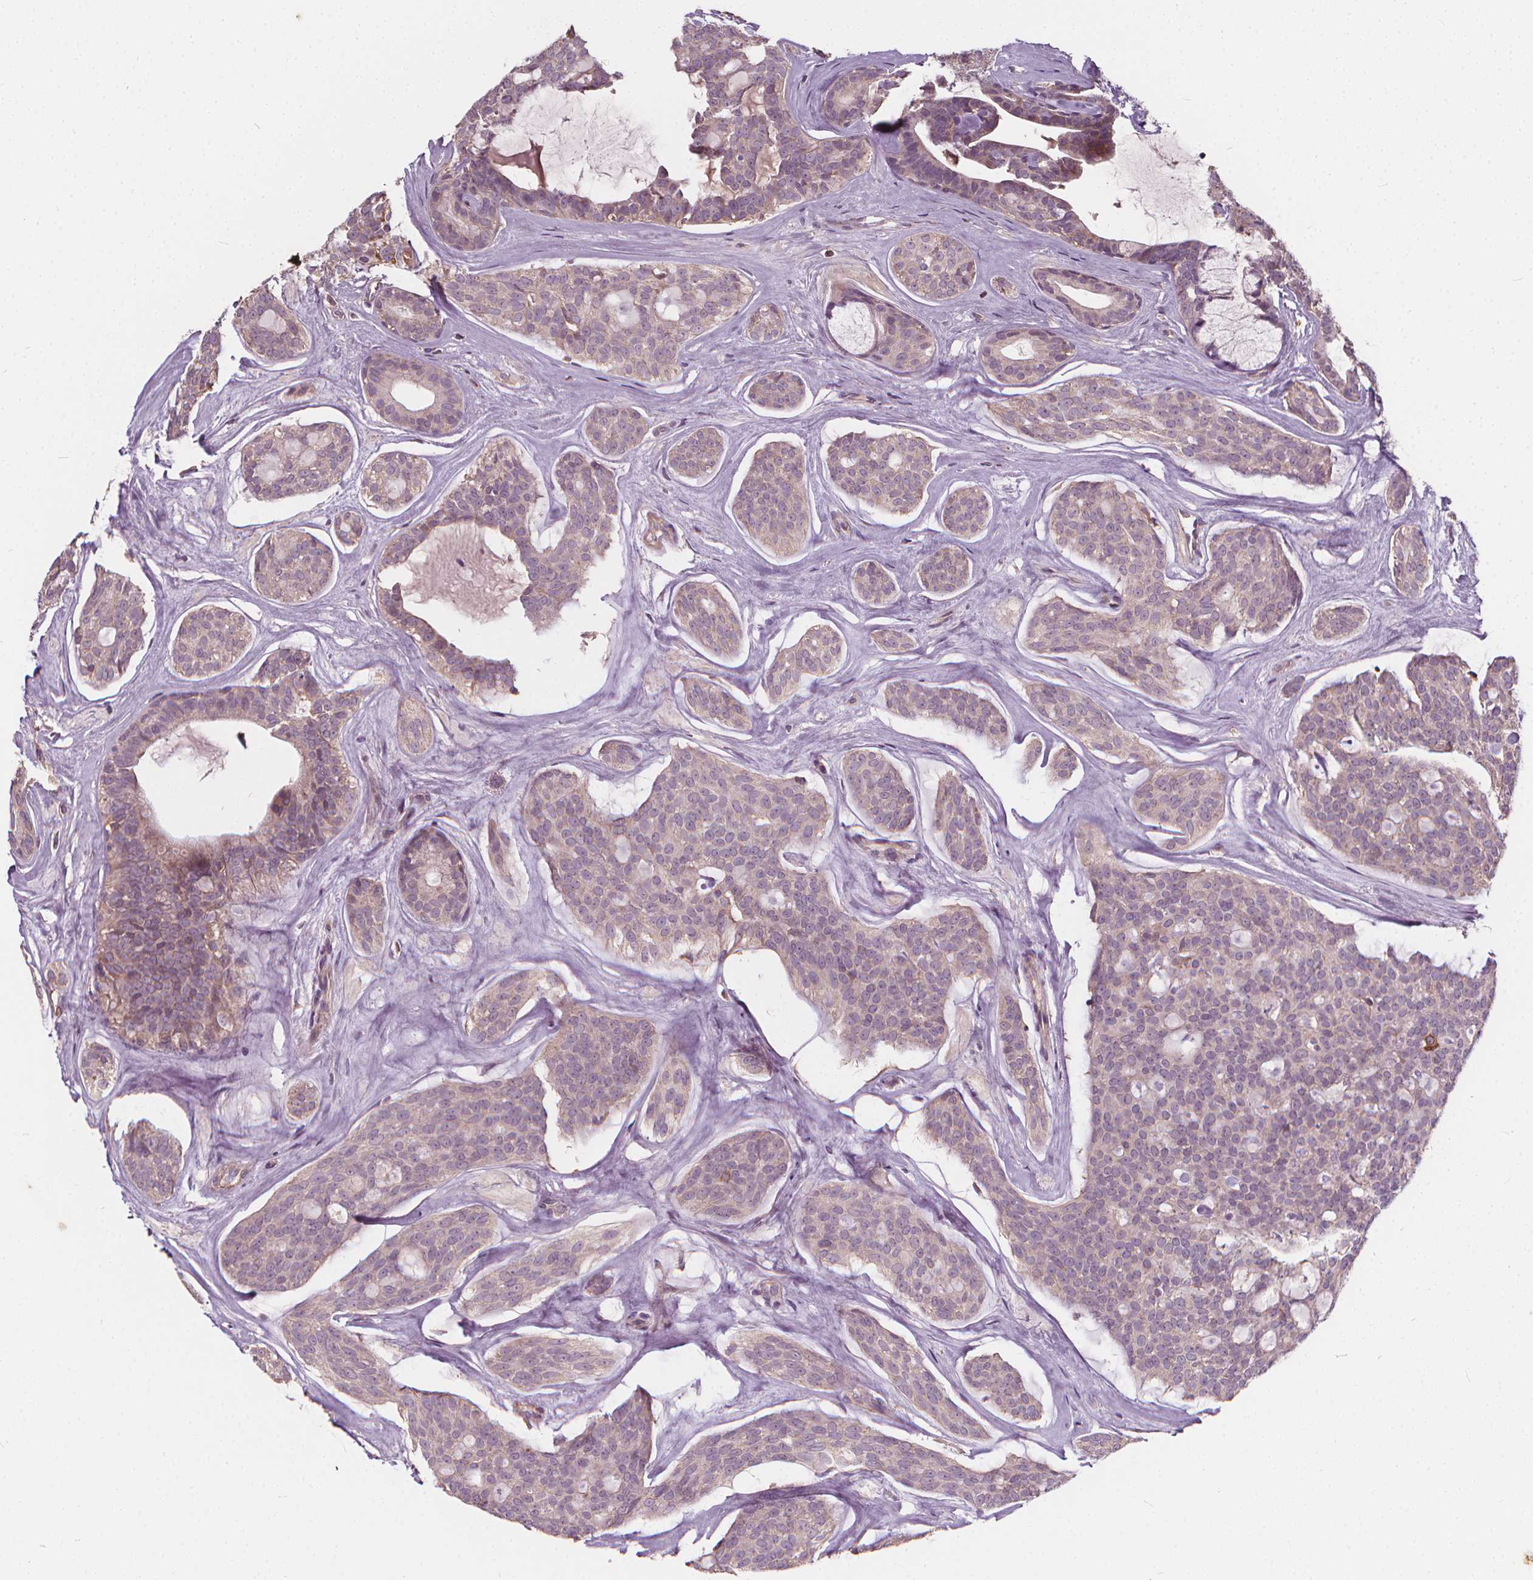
{"staining": {"intensity": "weak", "quantity": "<25%", "location": "cytoplasmic/membranous"}, "tissue": "head and neck cancer", "cell_type": "Tumor cells", "image_type": "cancer", "snomed": [{"axis": "morphology", "description": "Adenocarcinoma, NOS"}, {"axis": "topography", "description": "Head-Neck"}], "caption": "Immunohistochemistry (IHC) of head and neck adenocarcinoma shows no positivity in tumor cells.", "gene": "ORAI2", "patient": {"sex": "male", "age": 66}}